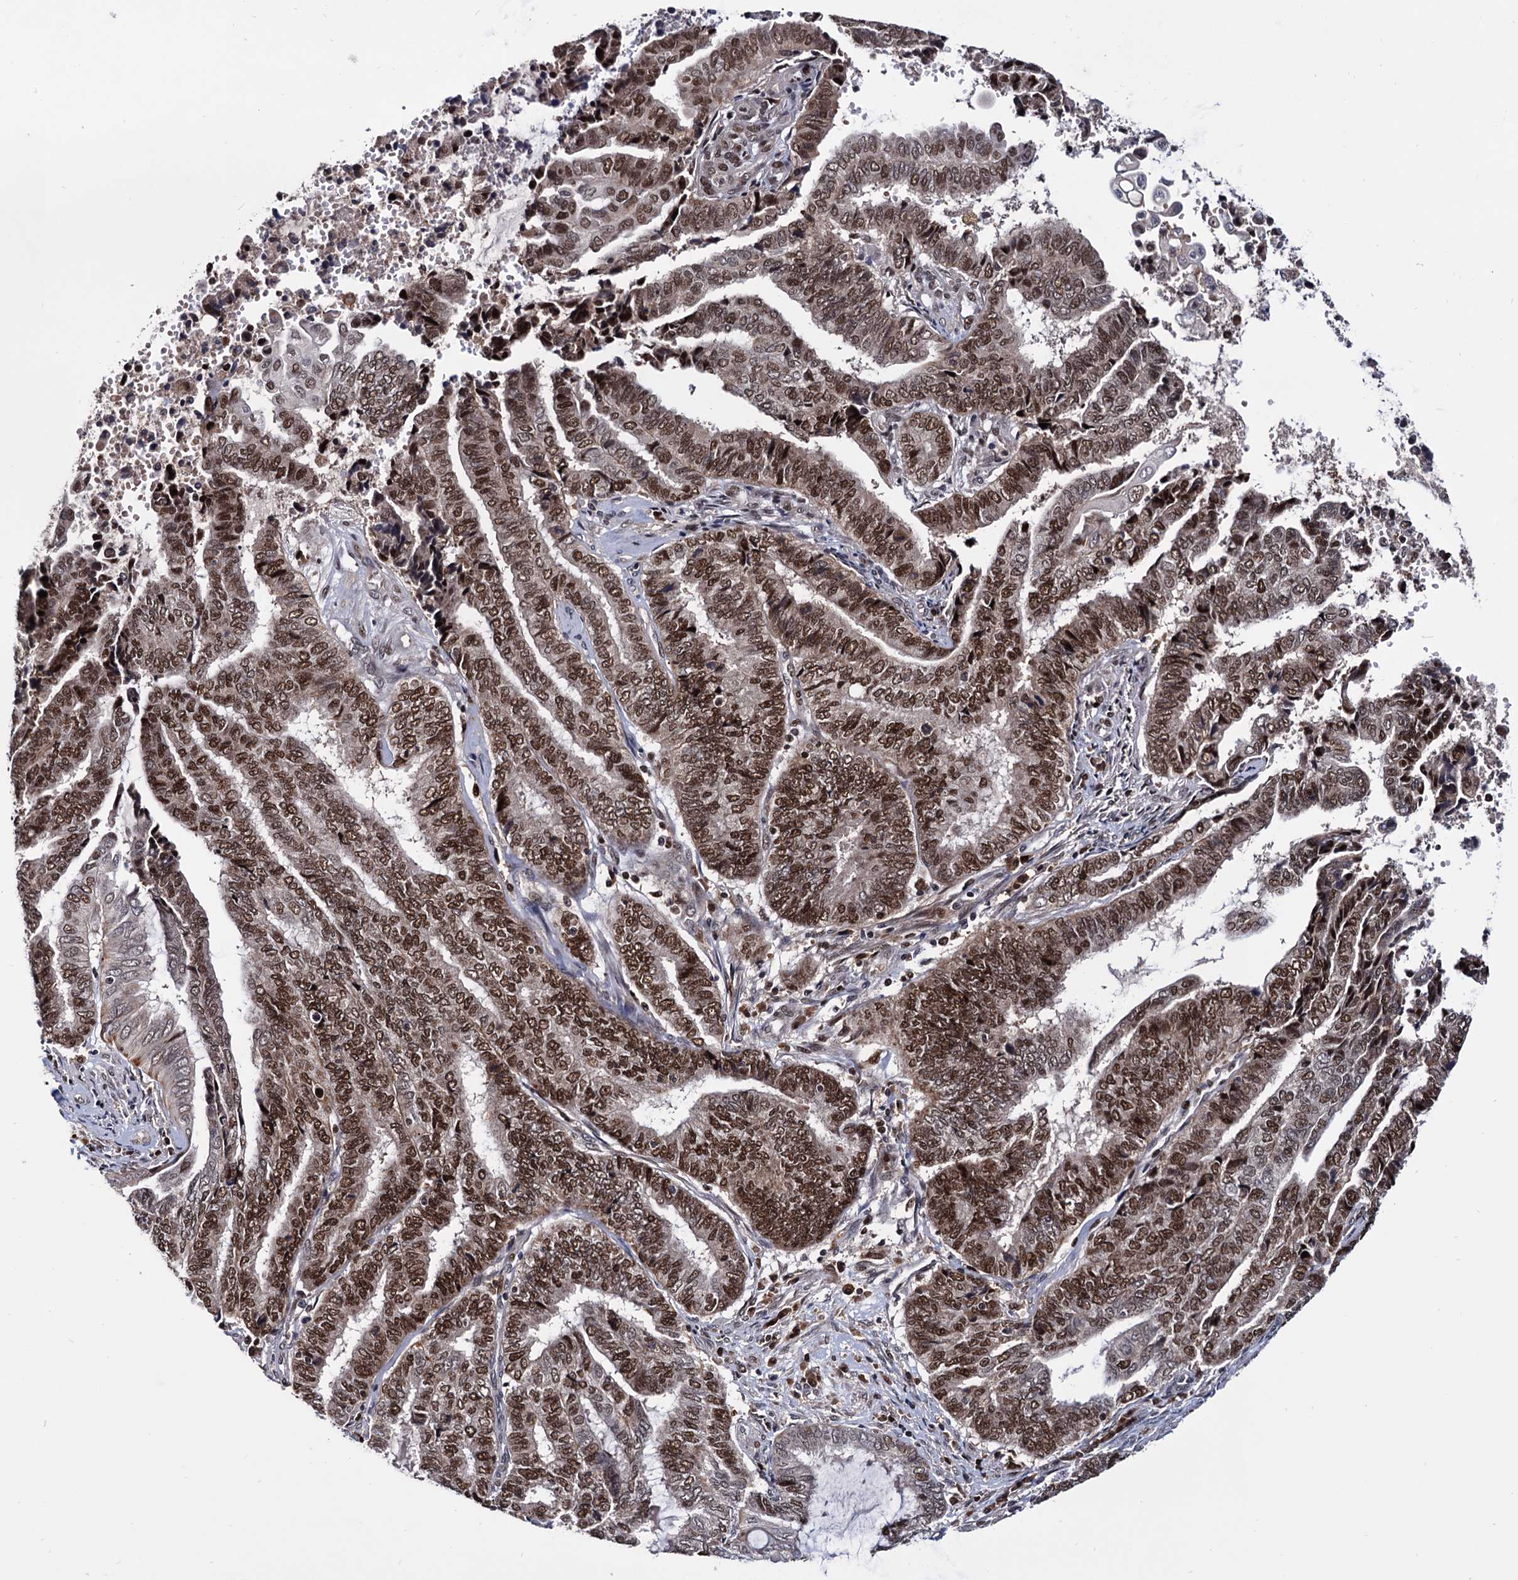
{"staining": {"intensity": "strong", "quantity": ">75%", "location": "nuclear"}, "tissue": "endometrial cancer", "cell_type": "Tumor cells", "image_type": "cancer", "snomed": [{"axis": "morphology", "description": "Adenocarcinoma, NOS"}, {"axis": "topography", "description": "Uterus"}, {"axis": "topography", "description": "Endometrium"}], "caption": "This is an image of immunohistochemistry (IHC) staining of endometrial adenocarcinoma, which shows strong staining in the nuclear of tumor cells.", "gene": "RNASEH2B", "patient": {"sex": "female", "age": 70}}